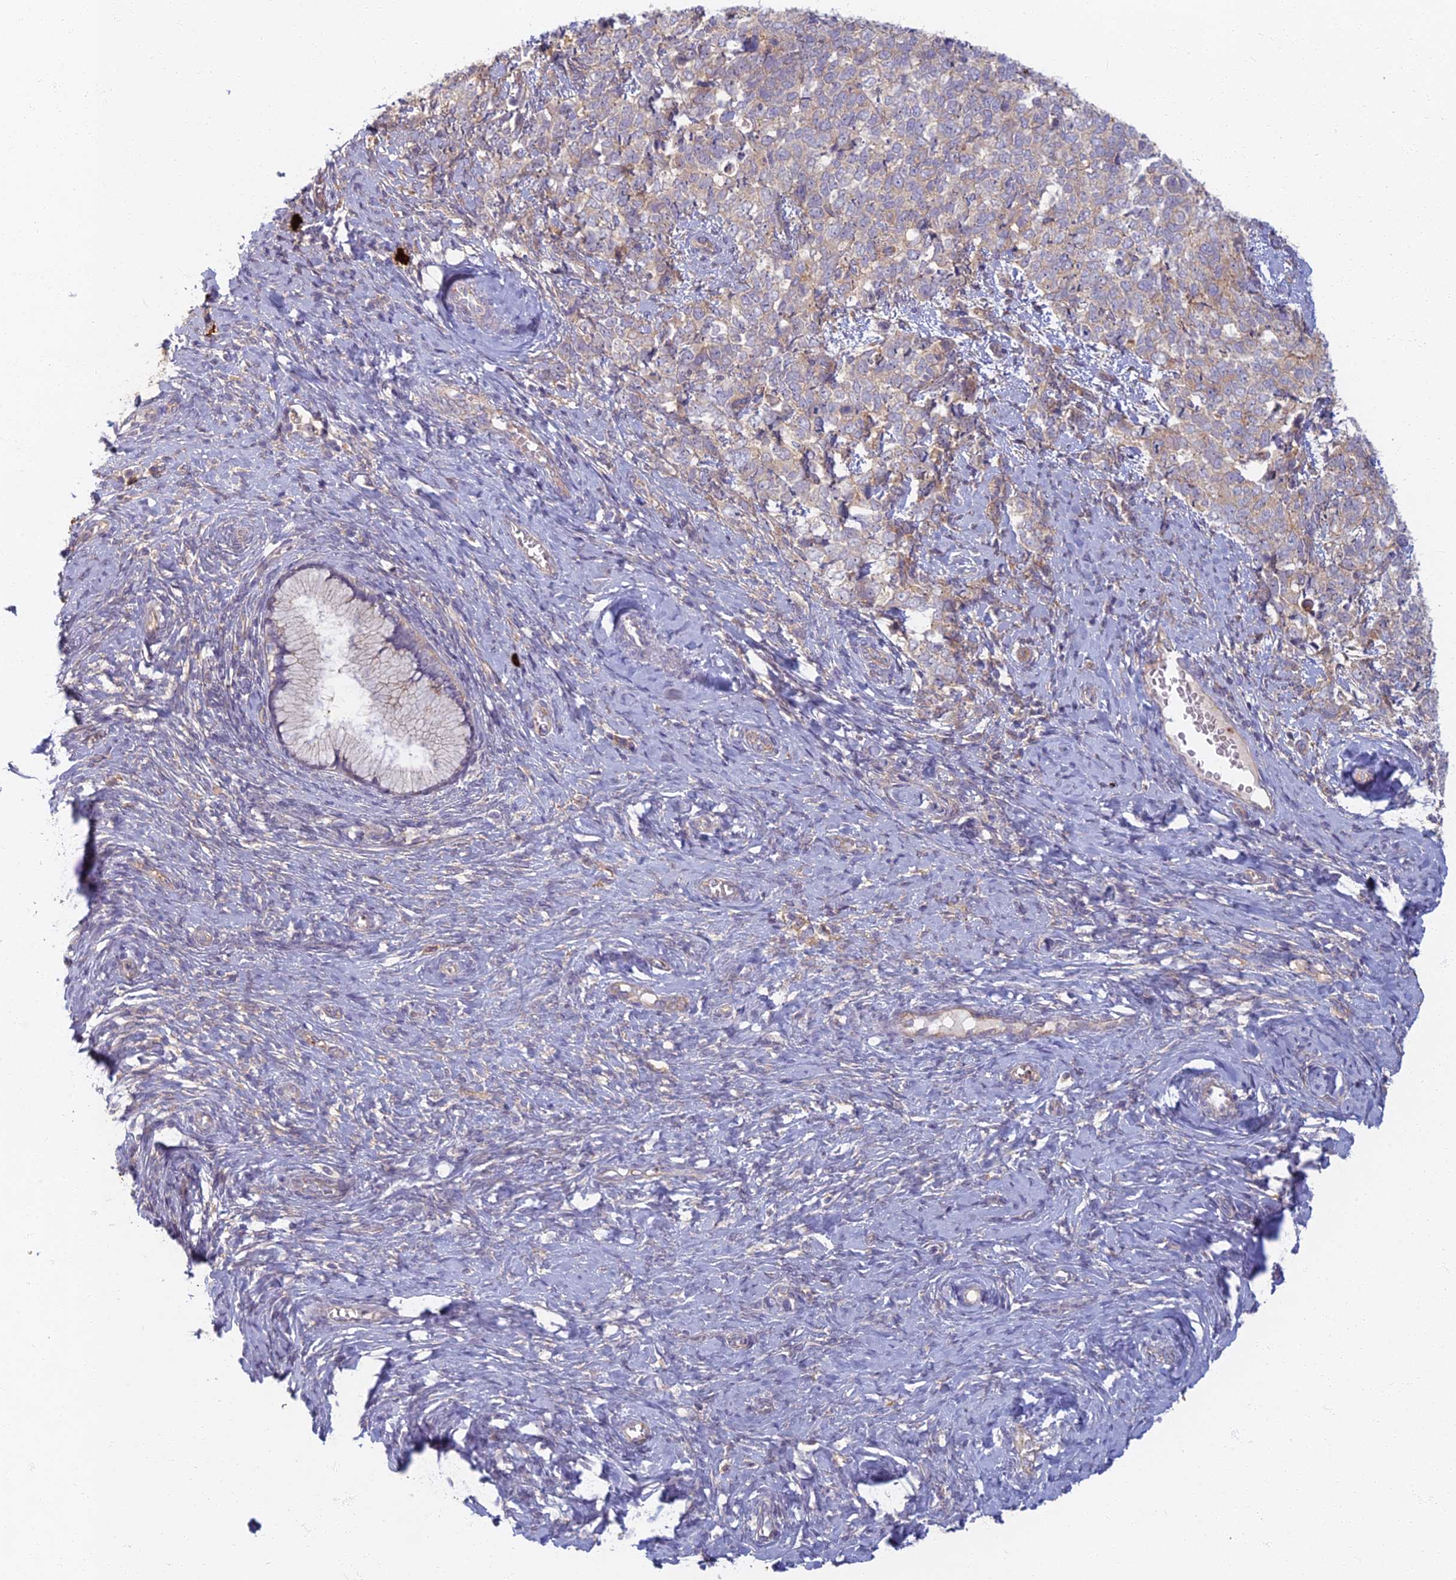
{"staining": {"intensity": "weak", "quantity": "25%-75%", "location": "cytoplasmic/membranous"}, "tissue": "cervical cancer", "cell_type": "Tumor cells", "image_type": "cancer", "snomed": [{"axis": "morphology", "description": "Squamous cell carcinoma, NOS"}, {"axis": "topography", "description": "Cervix"}], "caption": "Immunohistochemistry image of neoplastic tissue: human cervical cancer stained using IHC shows low levels of weak protein expression localized specifically in the cytoplasmic/membranous of tumor cells, appearing as a cytoplasmic/membranous brown color.", "gene": "PROX2", "patient": {"sex": "female", "age": 63}}